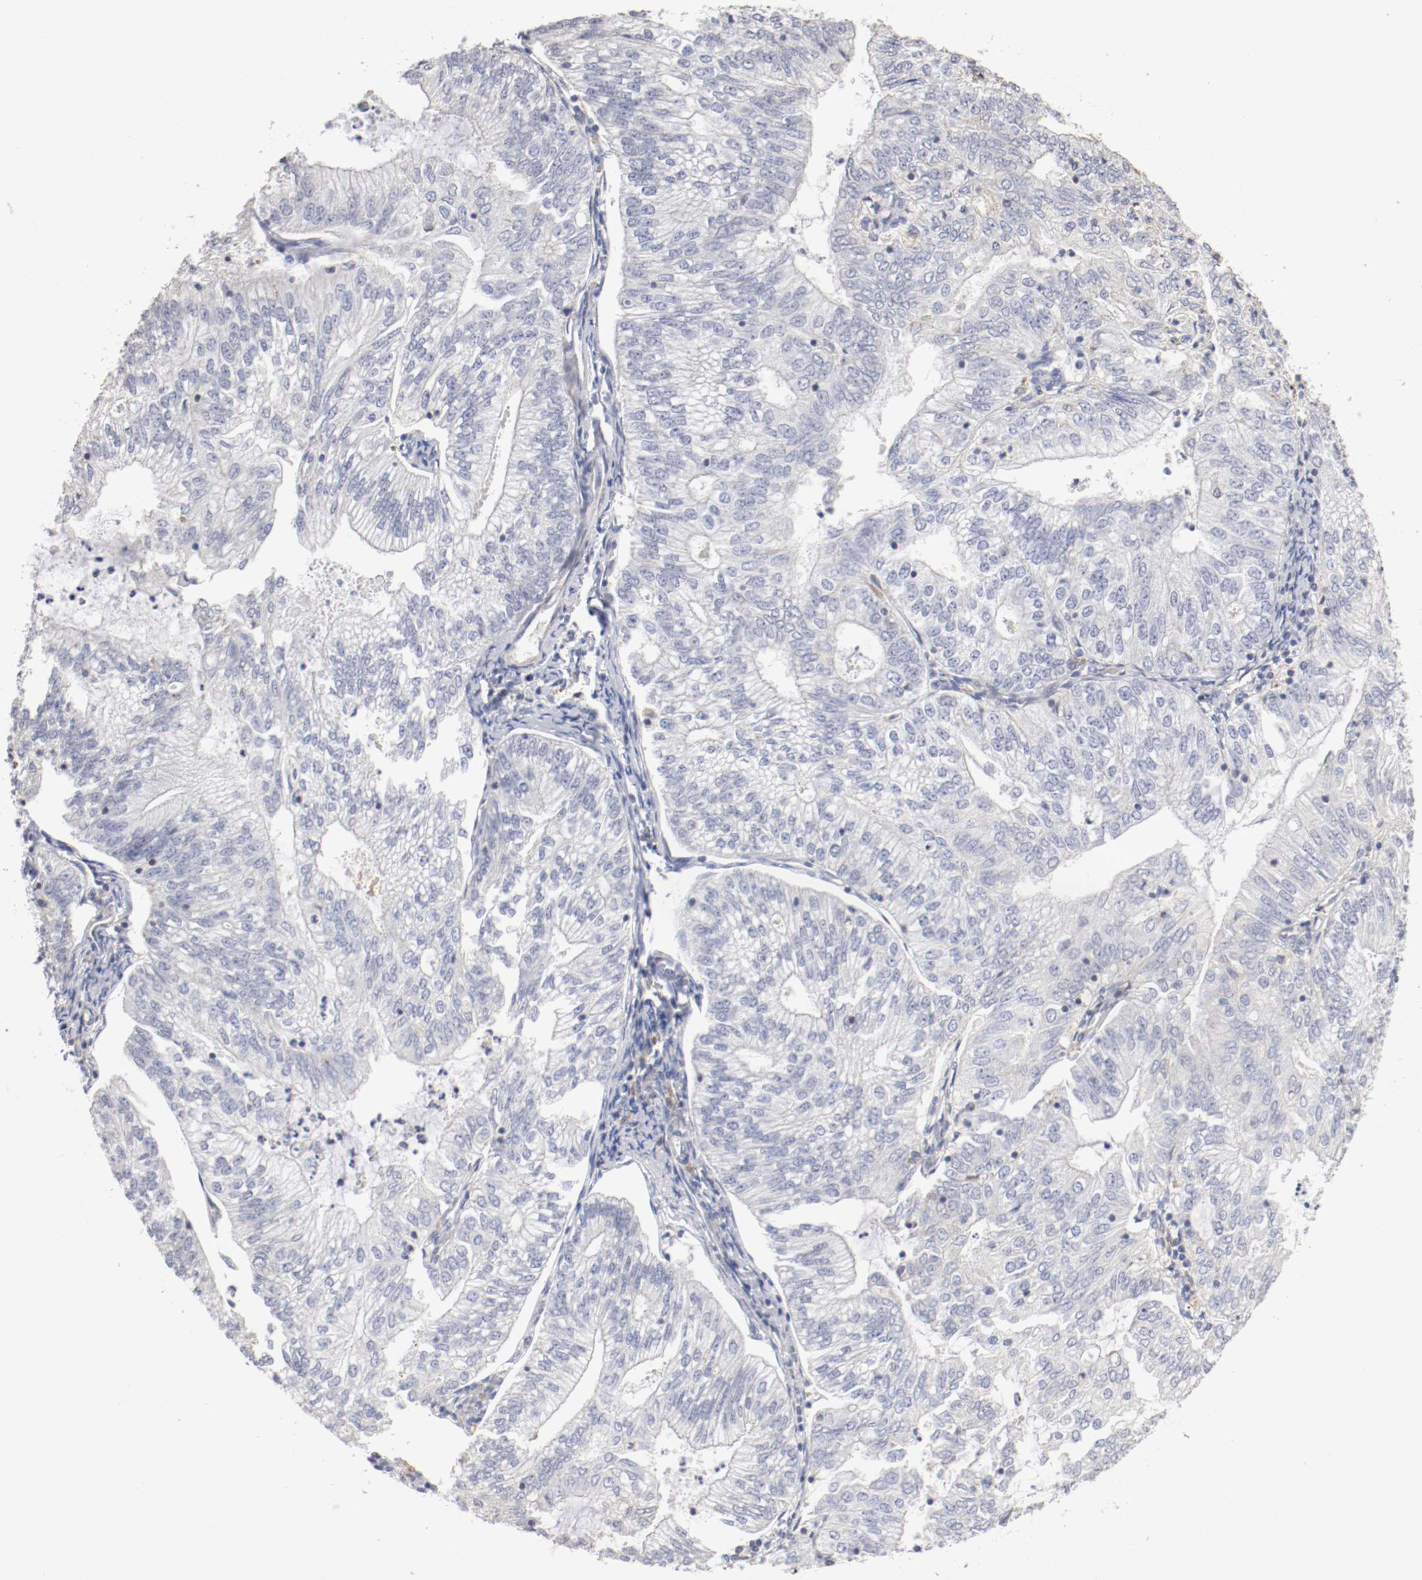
{"staining": {"intensity": "negative", "quantity": "none", "location": "none"}, "tissue": "endometrial cancer", "cell_type": "Tumor cells", "image_type": "cancer", "snomed": [{"axis": "morphology", "description": "Adenocarcinoma, NOS"}, {"axis": "topography", "description": "Endometrium"}], "caption": "DAB immunohistochemical staining of endometrial cancer reveals no significant expression in tumor cells. Brightfield microscopy of immunohistochemistry (IHC) stained with DAB (brown) and hematoxylin (blue), captured at high magnification.", "gene": "CDK6", "patient": {"sex": "female", "age": 69}}